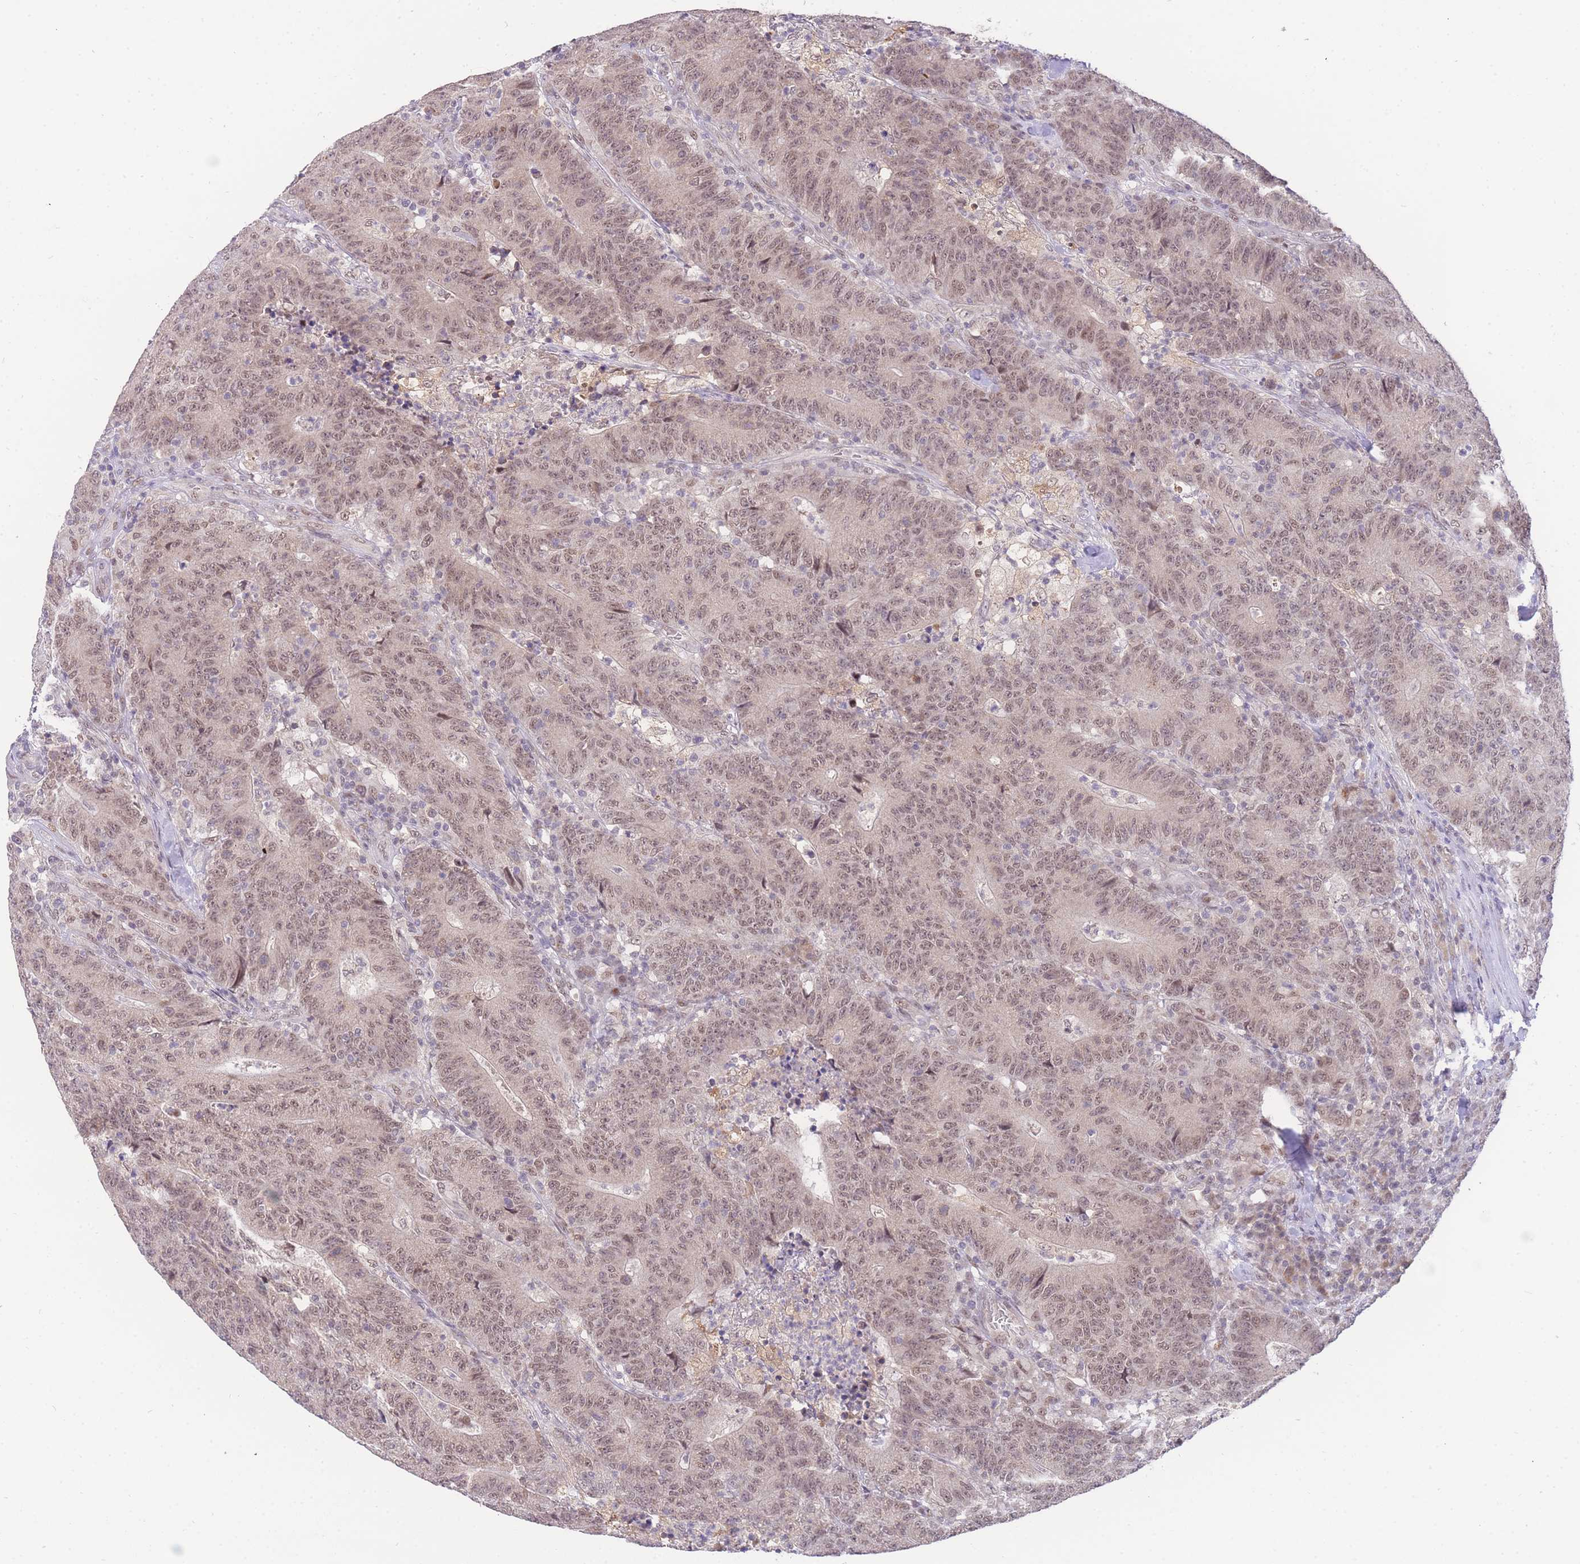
{"staining": {"intensity": "weak", "quantity": ">75%", "location": "nuclear"}, "tissue": "colorectal cancer", "cell_type": "Tumor cells", "image_type": "cancer", "snomed": [{"axis": "morphology", "description": "Adenocarcinoma, NOS"}, {"axis": "topography", "description": "Colon"}], "caption": "Immunohistochemical staining of colorectal cancer (adenocarcinoma) exhibits low levels of weak nuclear protein staining in approximately >75% of tumor cells.", "gene": "PUS10", "patient": {"sex": "female", "age": 75}}